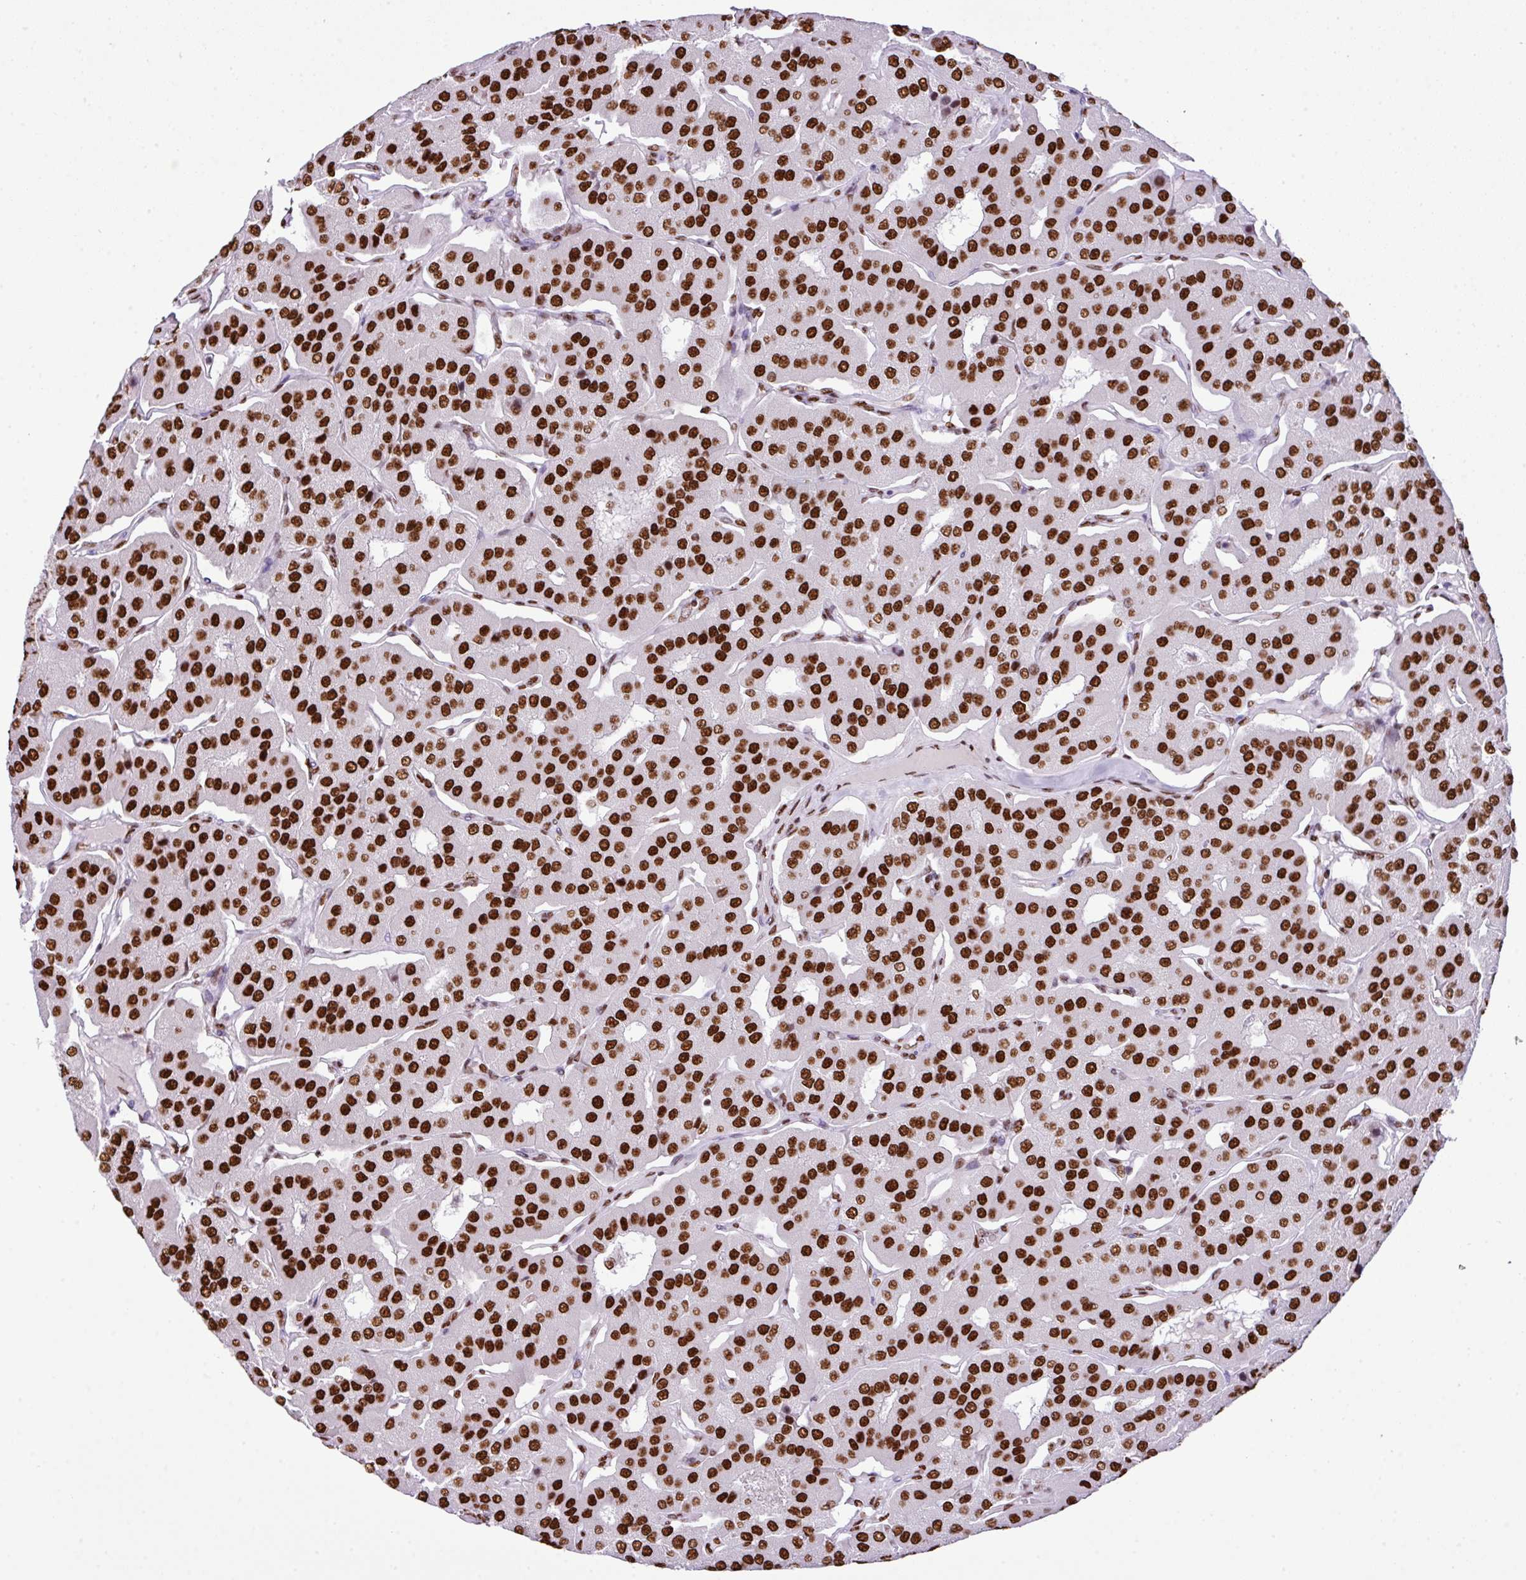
{"staining": {"intensity": "strong", "quantity": ">75%", "location": "nuclear"}, "tissue": "parathyroid gland", "cell_type": "Glandular cells", "image_type": "normal", "snomed": [{"axis": "morphology", "description": "Normal tissue, NOS"}, {"axis": "morphology", "description": "Adenoma, NOS"}, {"axis": "topography", "description": "Parathyroid gland"}], "caption": "IHC image of unremarkable parathyroid gland stained for a protein (brown), which shows high levels of strong nuclear staining in approximately >75% of glandular cells.", "gene": "RARG", "patient": {"sex": "female", "age": 86}}